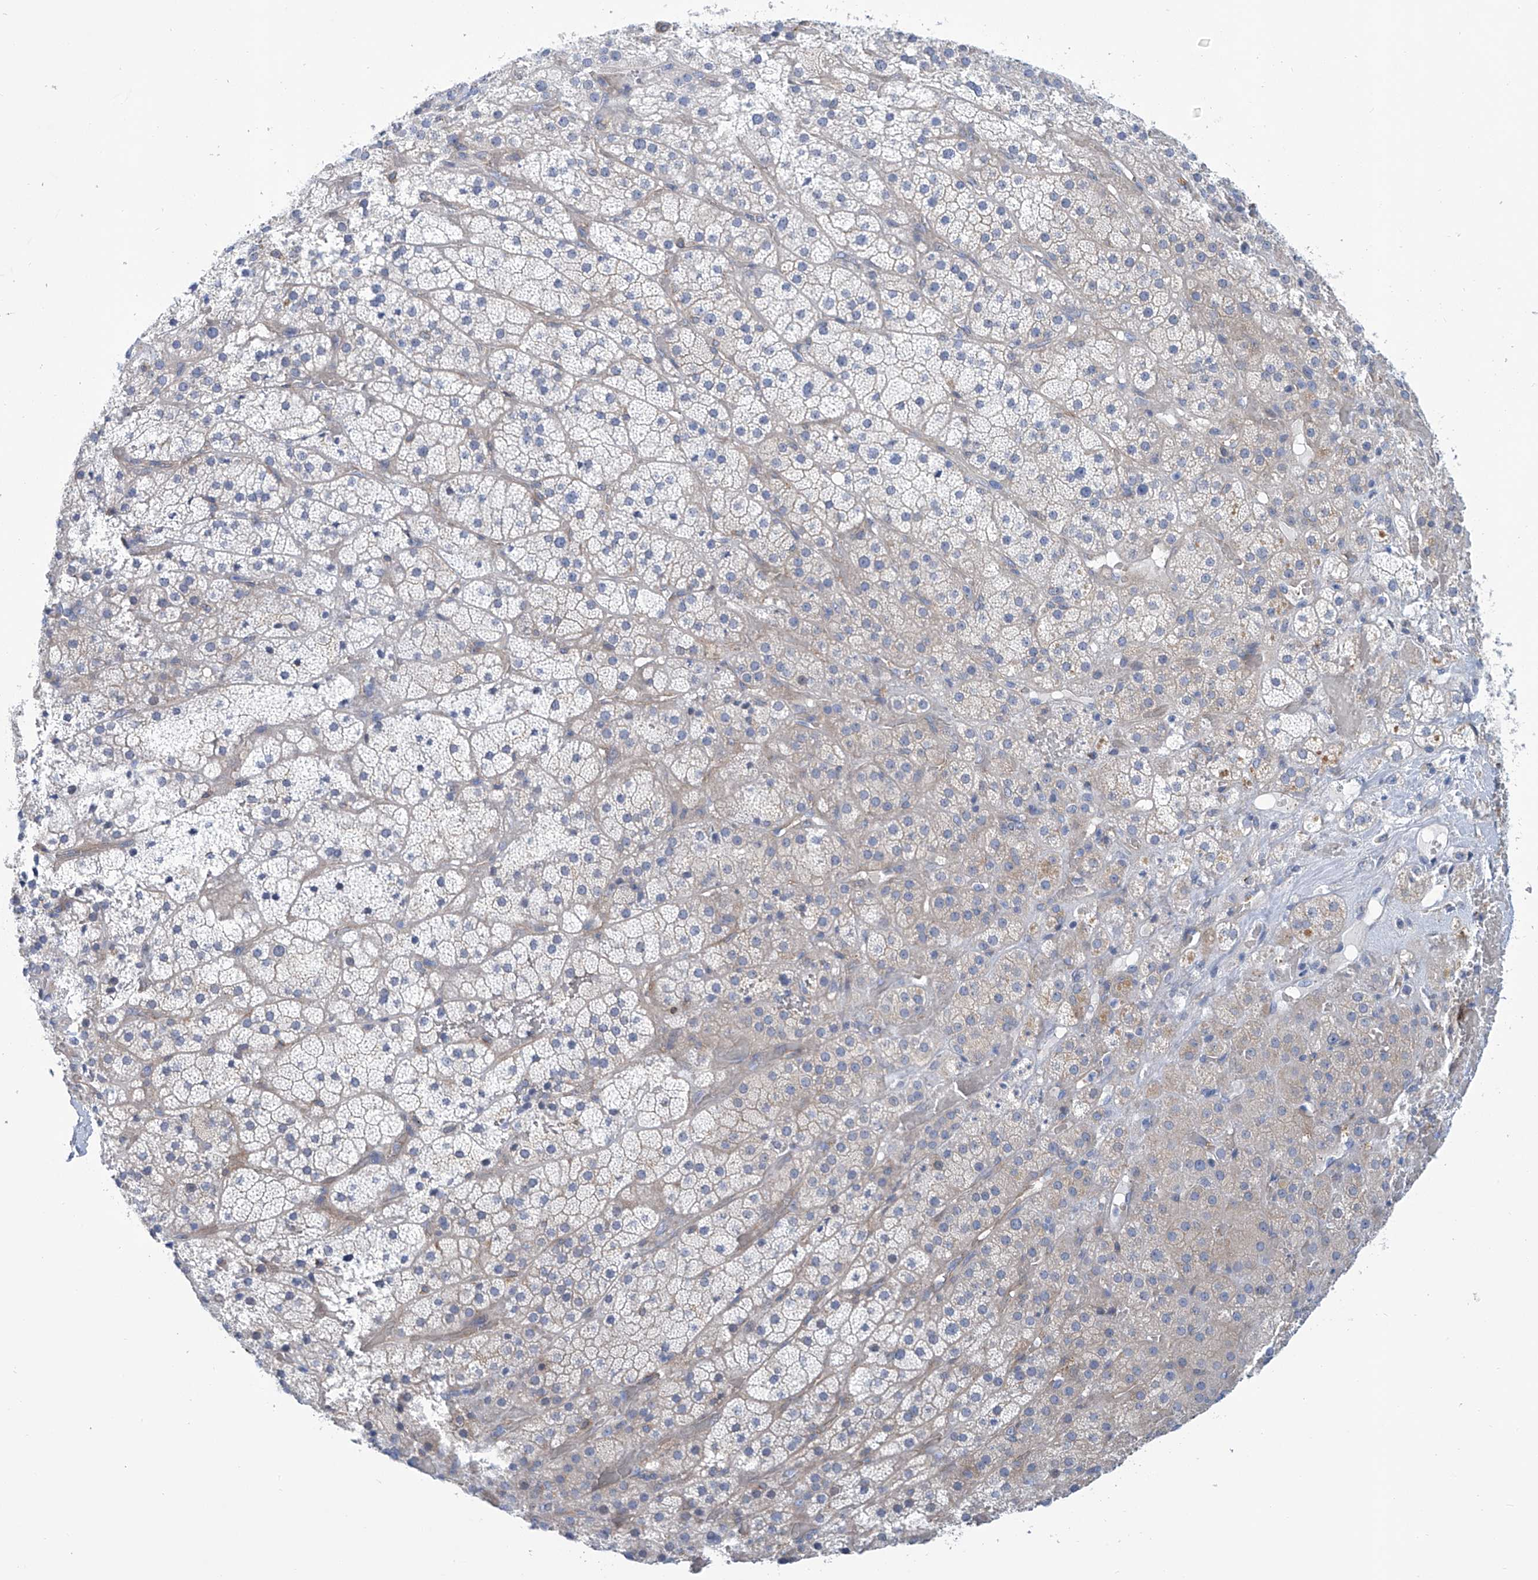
{"staining": {"intensity": "weak", "quantity": "<25%", "location": "cytoplasmic/membranous"}, "tissue": "adrenal gland", "cell_type": "Glandular cells", "image_type": "normal", "snomed": [{"axis": "morphology", "description": "Normal tissue, NOS"}, {"axis": "topography", "description": "Adrenal gland"}], "caption": "DAB (3,3'-diaminobenzidine) immunohistochemical staining of unremarkable adrenal gland displays no significant staining in glandular cells. (Stains: DAB (3,3'-diaminobenzidine) immunohistochemistry with hematoxylin counter stain, Microscopy: brightfield microscopy at high magnification).", "gene": "TNN", "patient": {"sex": "male", "age": 57}}